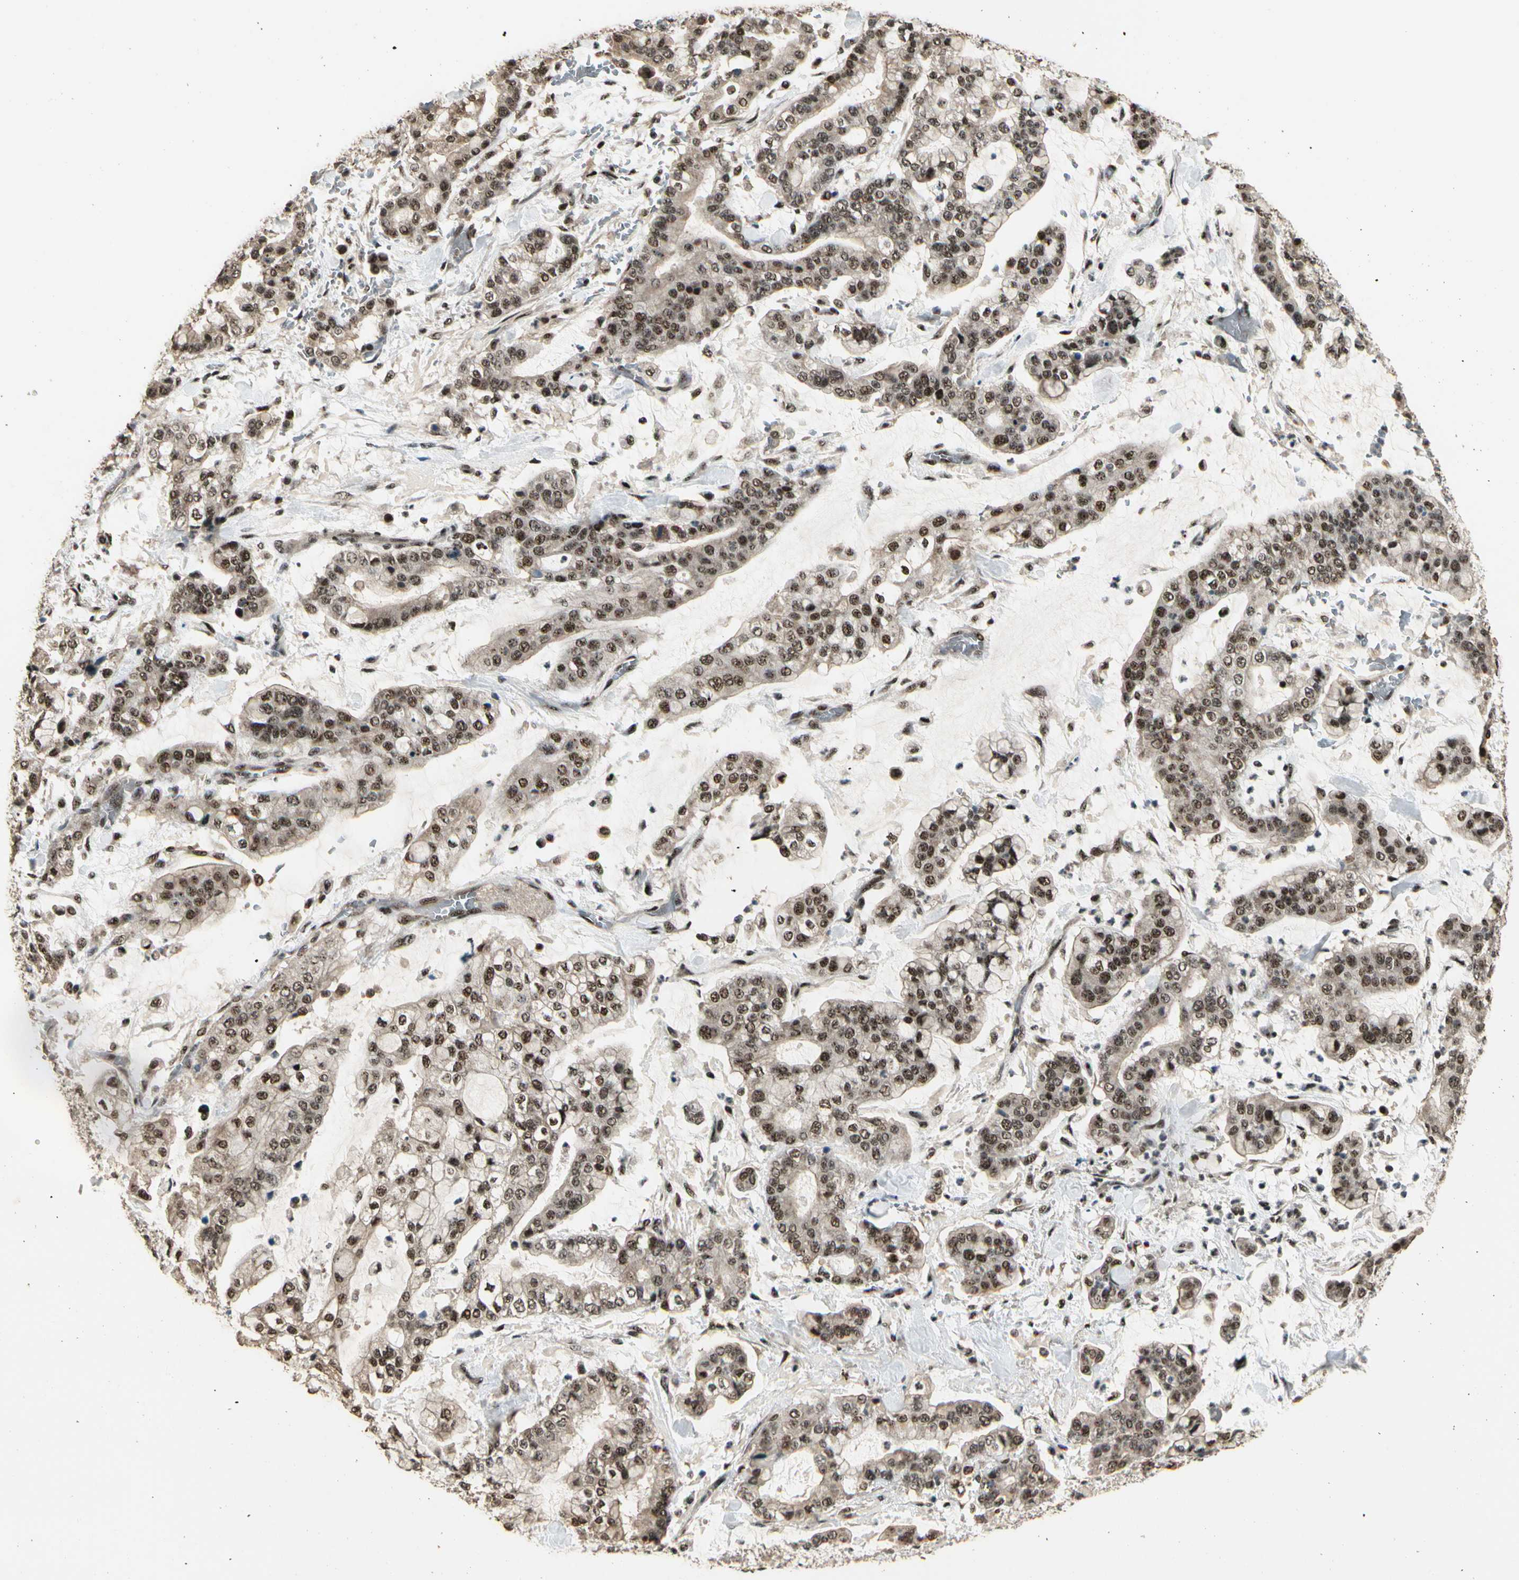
{"staining": {"intensity": "strong", "quantity": ">75%", "location": "nuclear"}, "tissue": "stomach cancer", "cell_type": "Tumor cells", "image_type": "cancer", "snomed": [{"axis": "morphology", "description": "Normal tissue, NOS"}, {"axis": "morphology", "description": "Adenocarcinoma, NOS"}, {"axis": "topography", "description": "Stomach, upper"}, {"axis": "topography", "description": "Stomach"}], "caption": "A histopathology image of human adenocarcinoma (stomach) stained for a protein reveals strong nuclear brown staining in tumor cells. The staining was performed using DAB, with brown indicating positive protein expression. Nuclei are stained blue with hematoxylin.", "gene": "RBM25", "patient": {"sex": "male", "age": 76}}